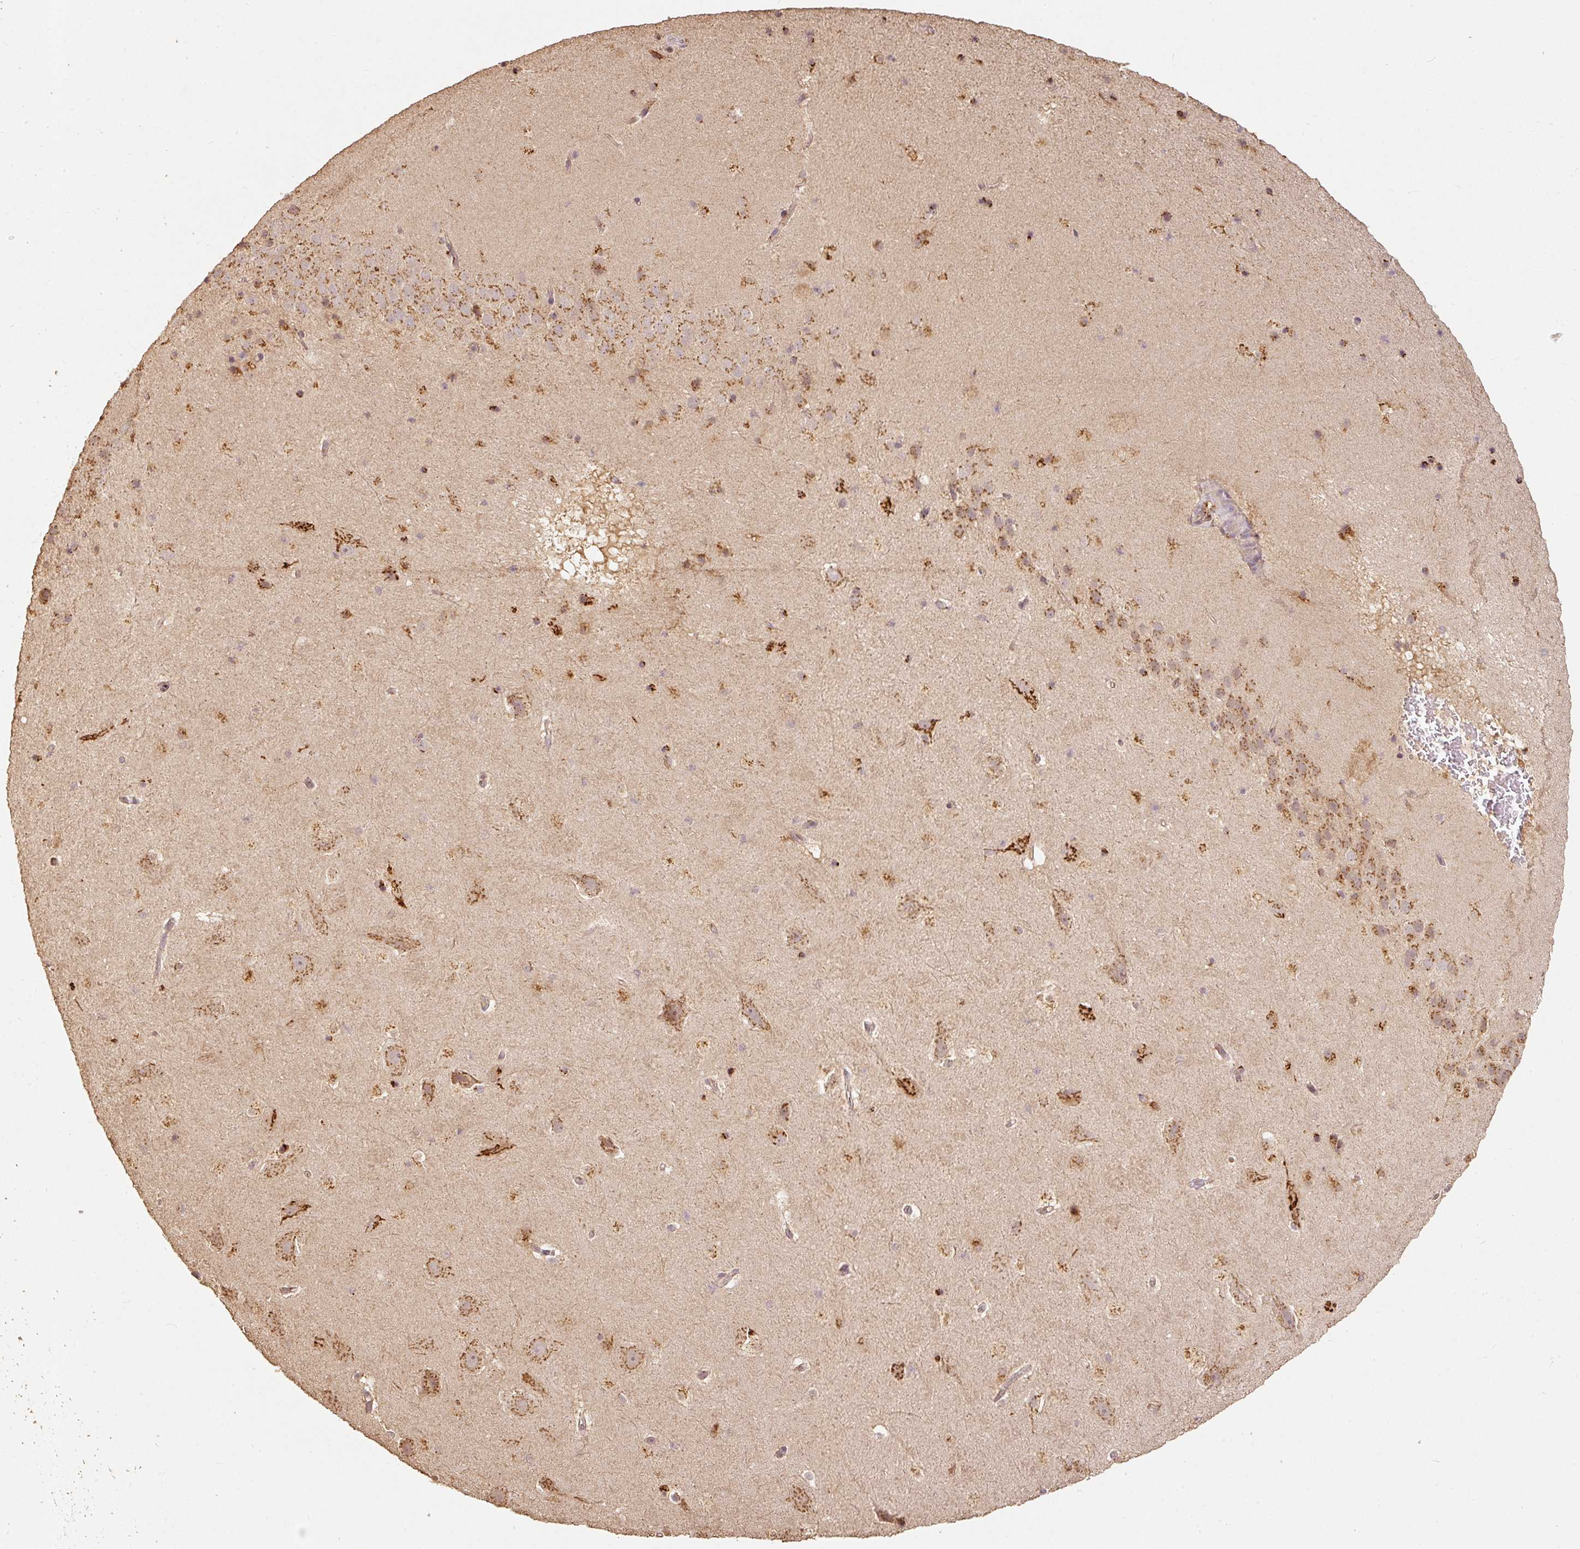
{"staining": {"intensity": "moderate", "quantity": ">75%", "location": "cytoplasmic/membranous"}, "tissue": "hippocampus", "cell_type": "Glial cells", "image_type": "normal", "snomed": [{"axis": "morphology", "description": "Normal tissue, NOS"}, {"axis": "topography", "description": "Hippocampus"}], "caption": "Protein staining displays moderate cytoplasmic/membranous positivity in about >75% of glial cells in benign hippocampus. (DAB (3,3'-diaminobenzidine) = brown stain, brightfield microscopy at high magnification).", "gene": "FUT8", "patient": {"sex": "male", "age": 37}}